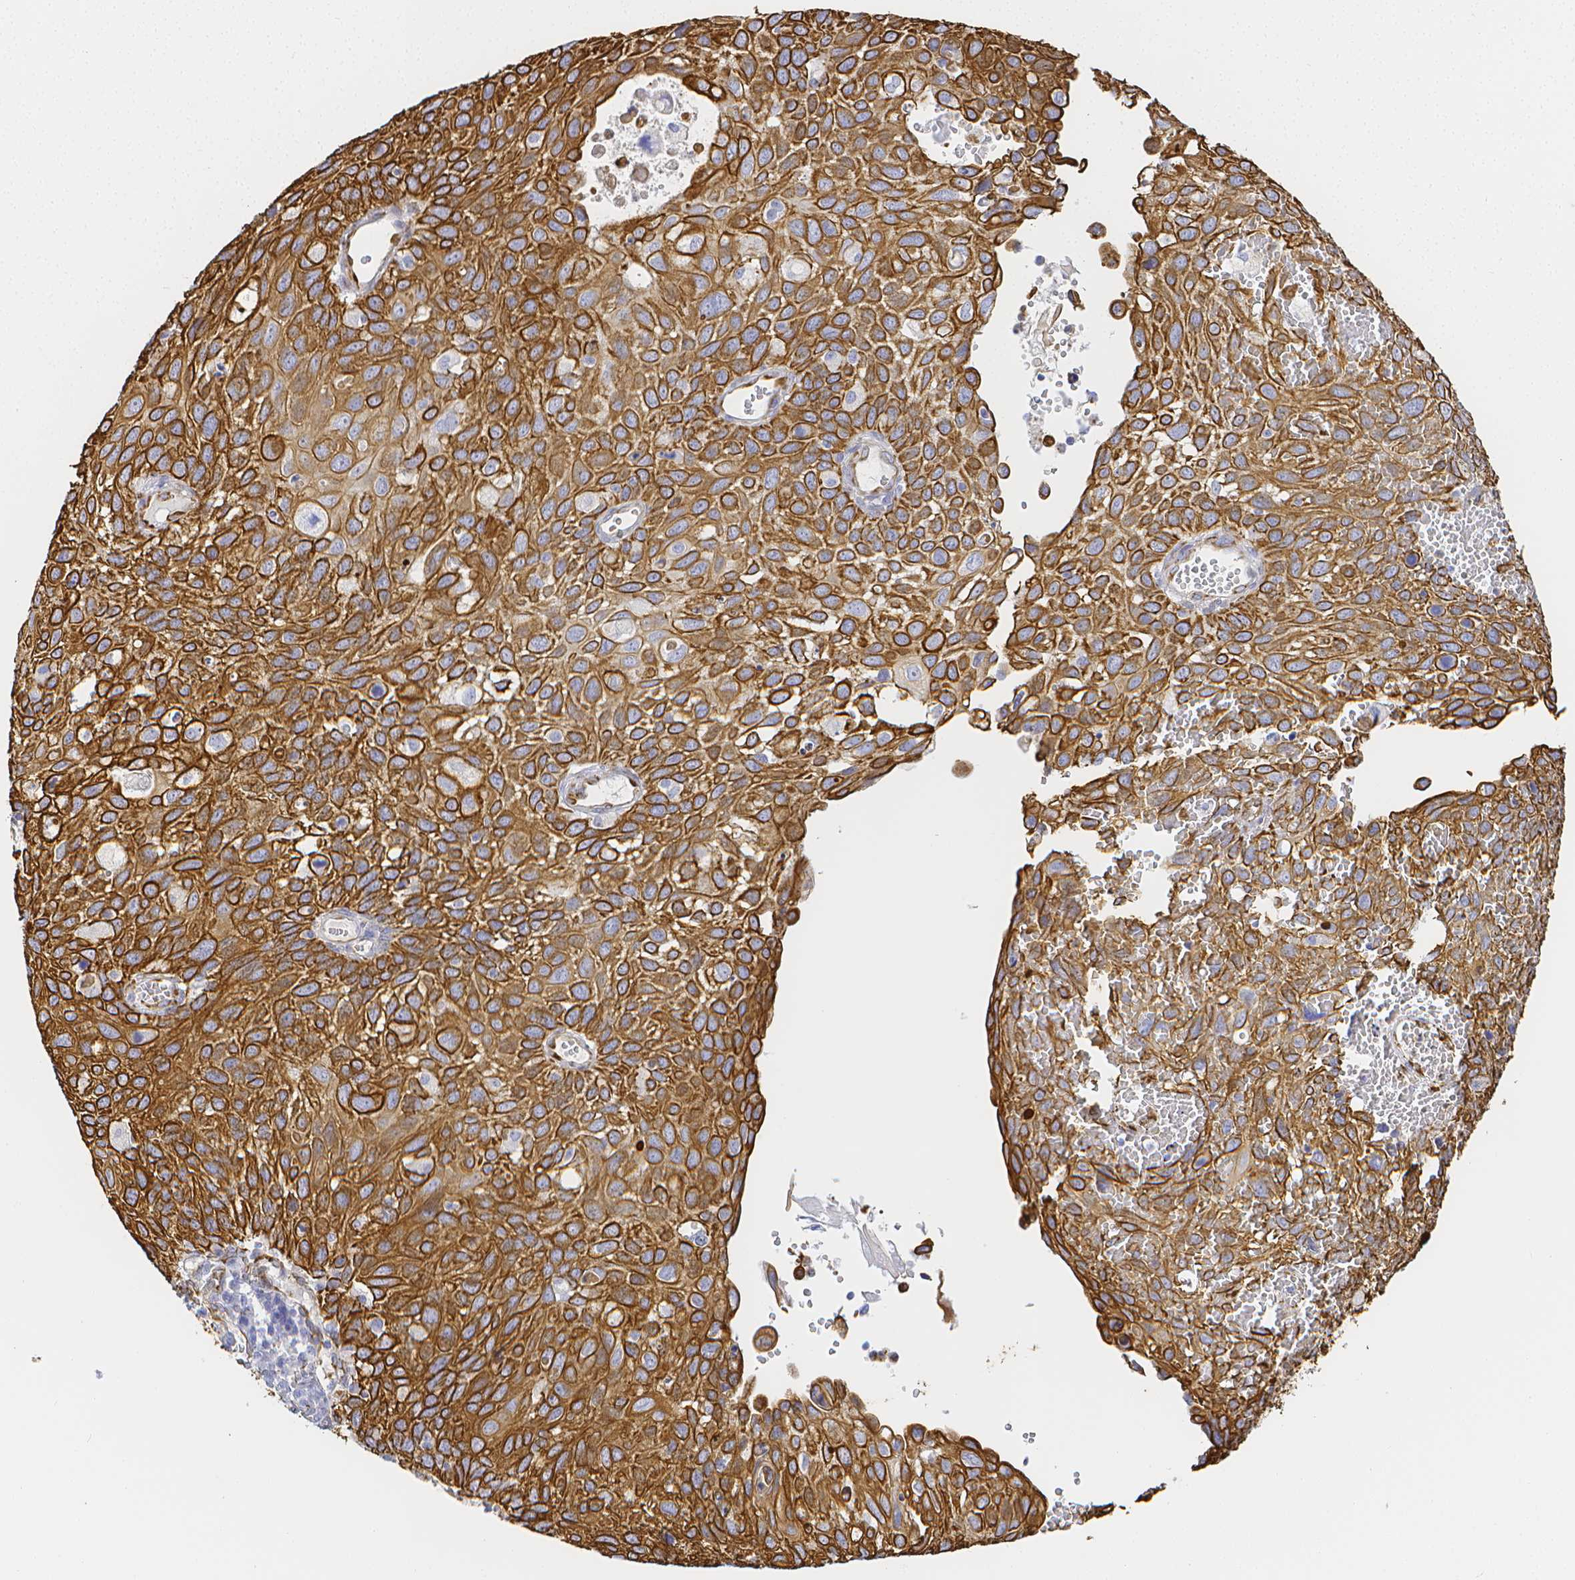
{"staining": {"intensity": "strong", "quantity": ">75%", "location": "cytoplasmic/membranous"}, "tissue": "cervical cancer", "cell_type": "Tumor cells", "image_type": "cancer", "snomed": [{"axis": "morphology", "description": "Squamous cell carcinoma, NOS"}, {"axis": "topography", "description": "Cervix"}], "caption": "Immunohistochemistry (IHC) (DAB (3,3'-diaminobenzidine)) staining of human cervical cancer (squamous cell carcinoma) demonstrates strong cytoplasmic/membranous protein positivity in about >75% of tumor cells.", "gene": "SMURF1", "patient": {"sex": "female", "age": 70}}